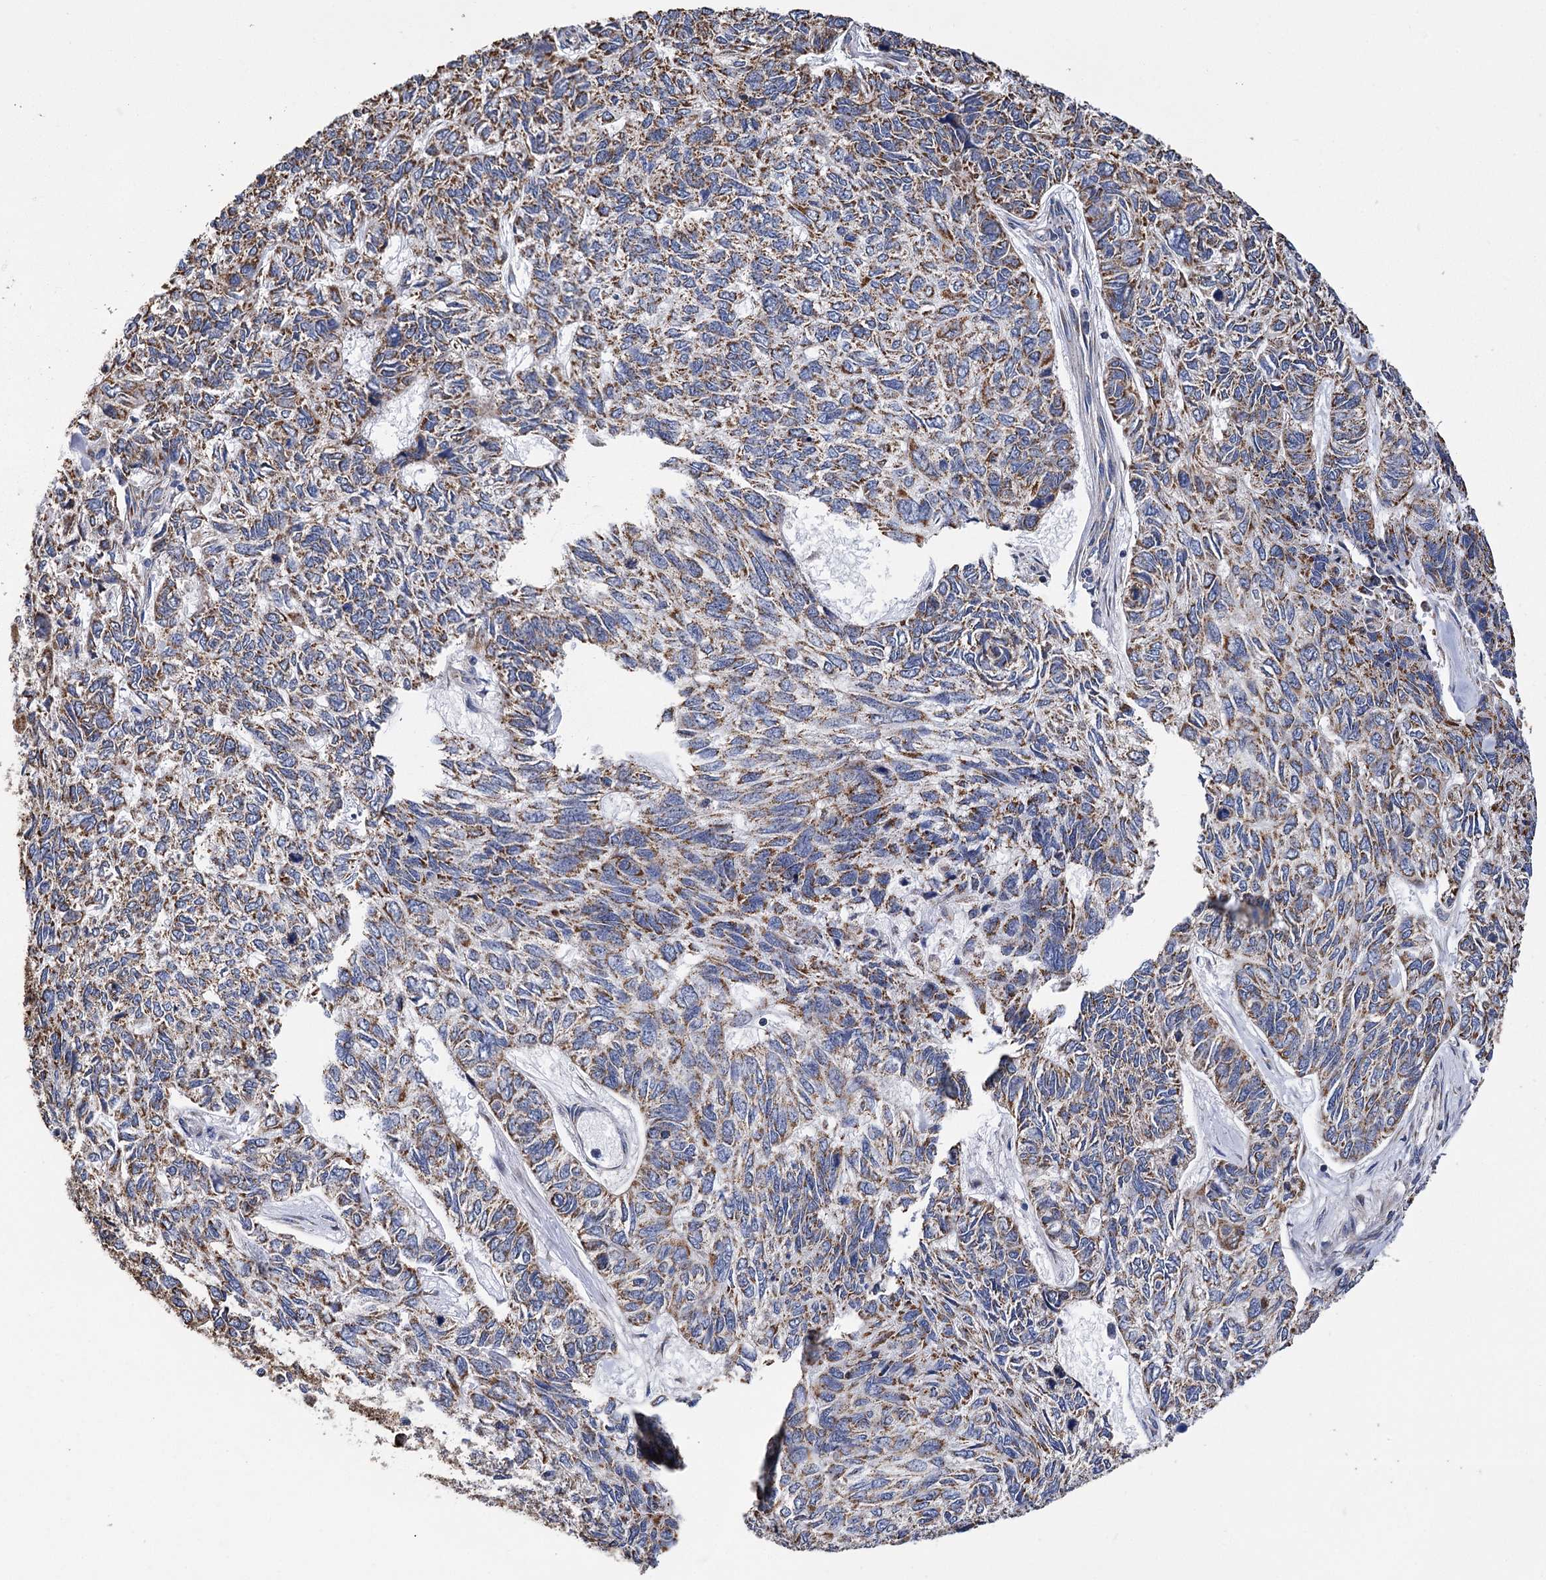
{"staining": {"intensity": "moderate", "quantity": ">75%", "location": "cytoplasmic/membranous"}, "tissue": "skin cancer", "cell_type": "Tumor cells", "image_type": "cancer", "snomed": [{"axis": "morphology", "description": "Basal cell carcinoma"}, {"axis": "topography", "description": "Skin"}], "caption": "The immunohistochemical stain shows moderate cytoplasmic/membranous staining in tumor cells of skin basal cell carcinoma tissue.", "gene": "CCDC73", "patient": {"sex": "female", "age": 65}}